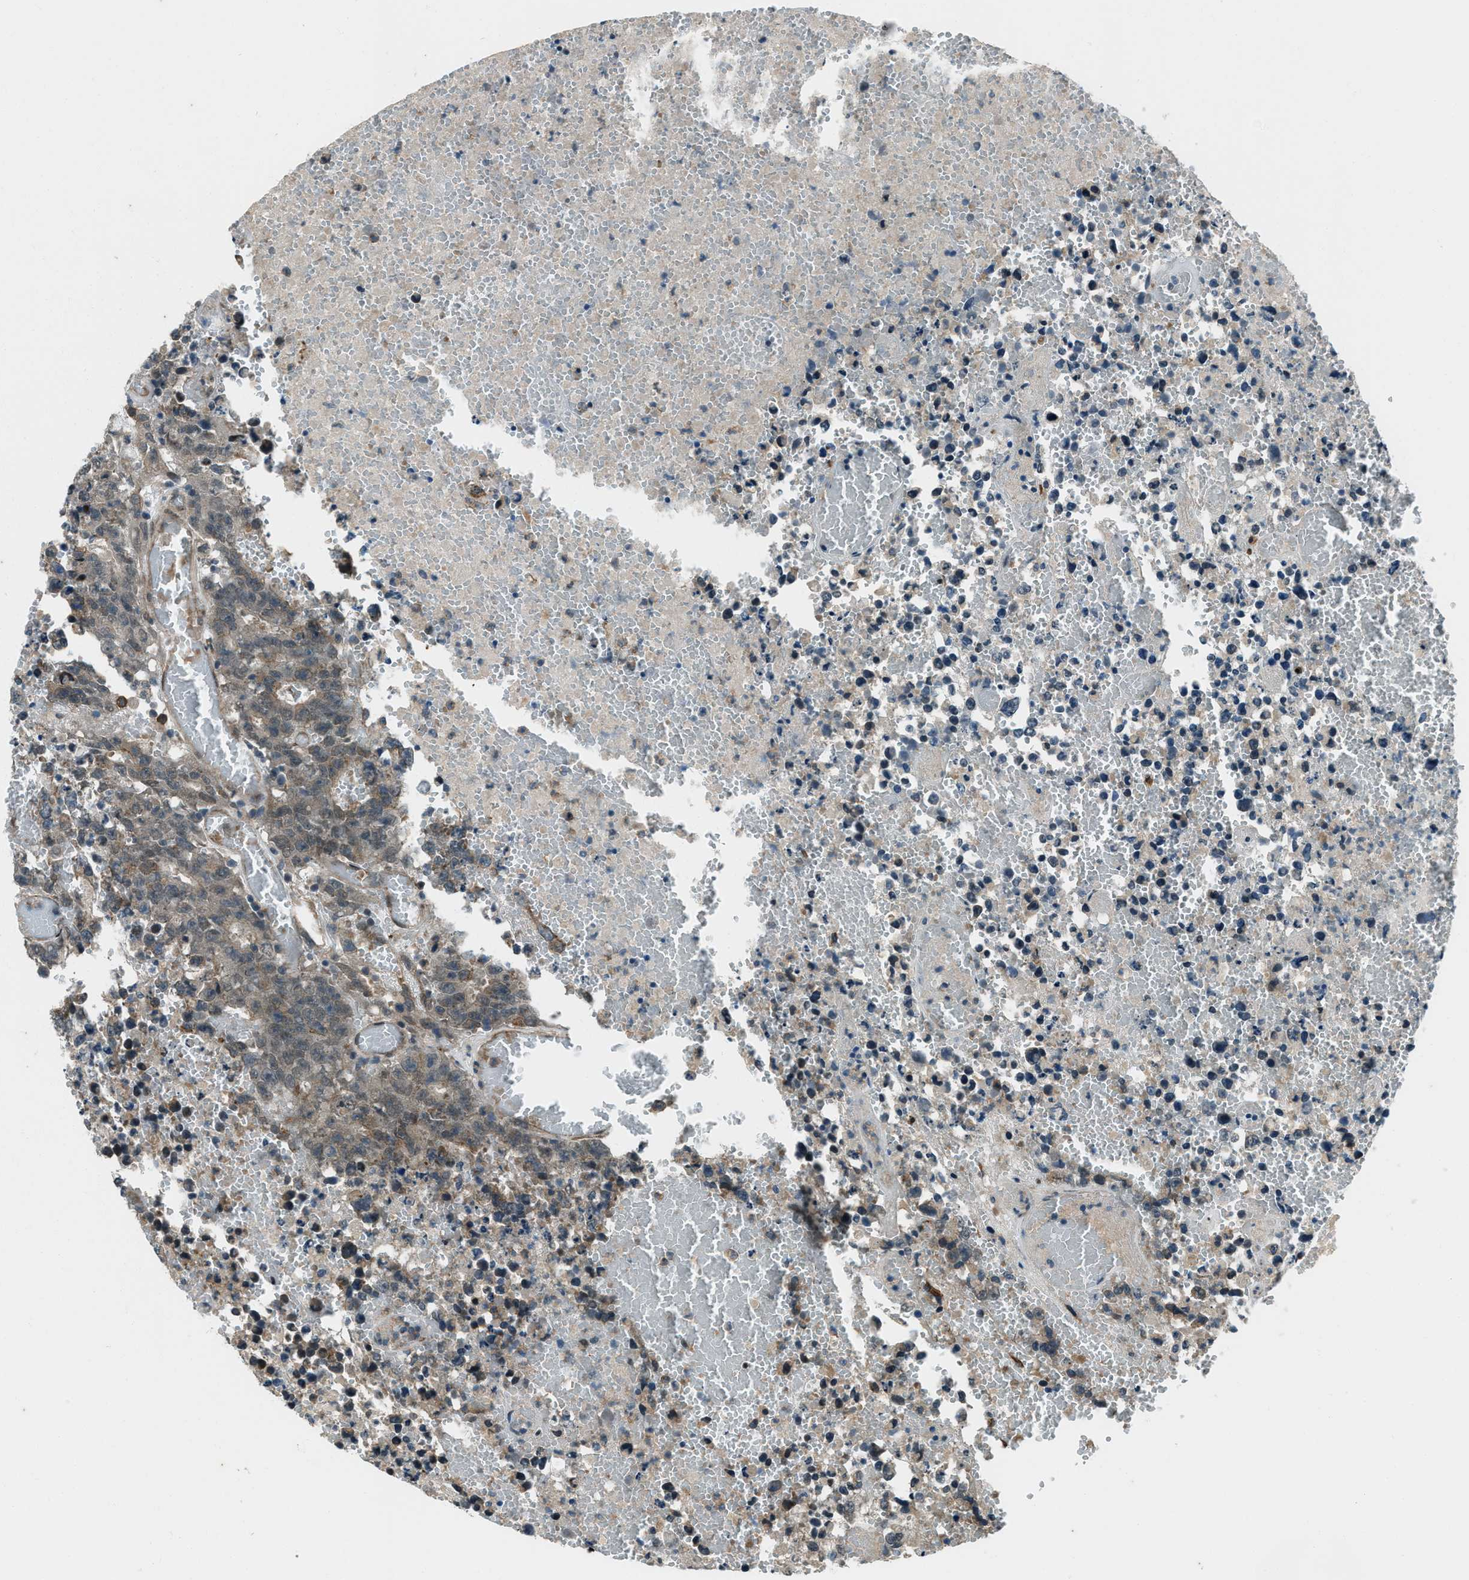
{"staining": {"intensity": "weak", "quantity": ">75%", "location": "cytoplasmic/membranous"}, "tissue": "testis cancer", "cell_type": "Tumor cells", "image_type": "cancer", "snomed": [{"axis": "morphology", "description": "Carcinoma, Embryonal, NOS"}, {"axis": "topography", "description": "Testis"}], "caption": "Testis cancer stained with immunohistochemistry shows weak cytoplasmic/membranous positivity in about >75% of tumor cells.", "gene": "SVIL", "patient": {"sex": "male", "age": 25}}